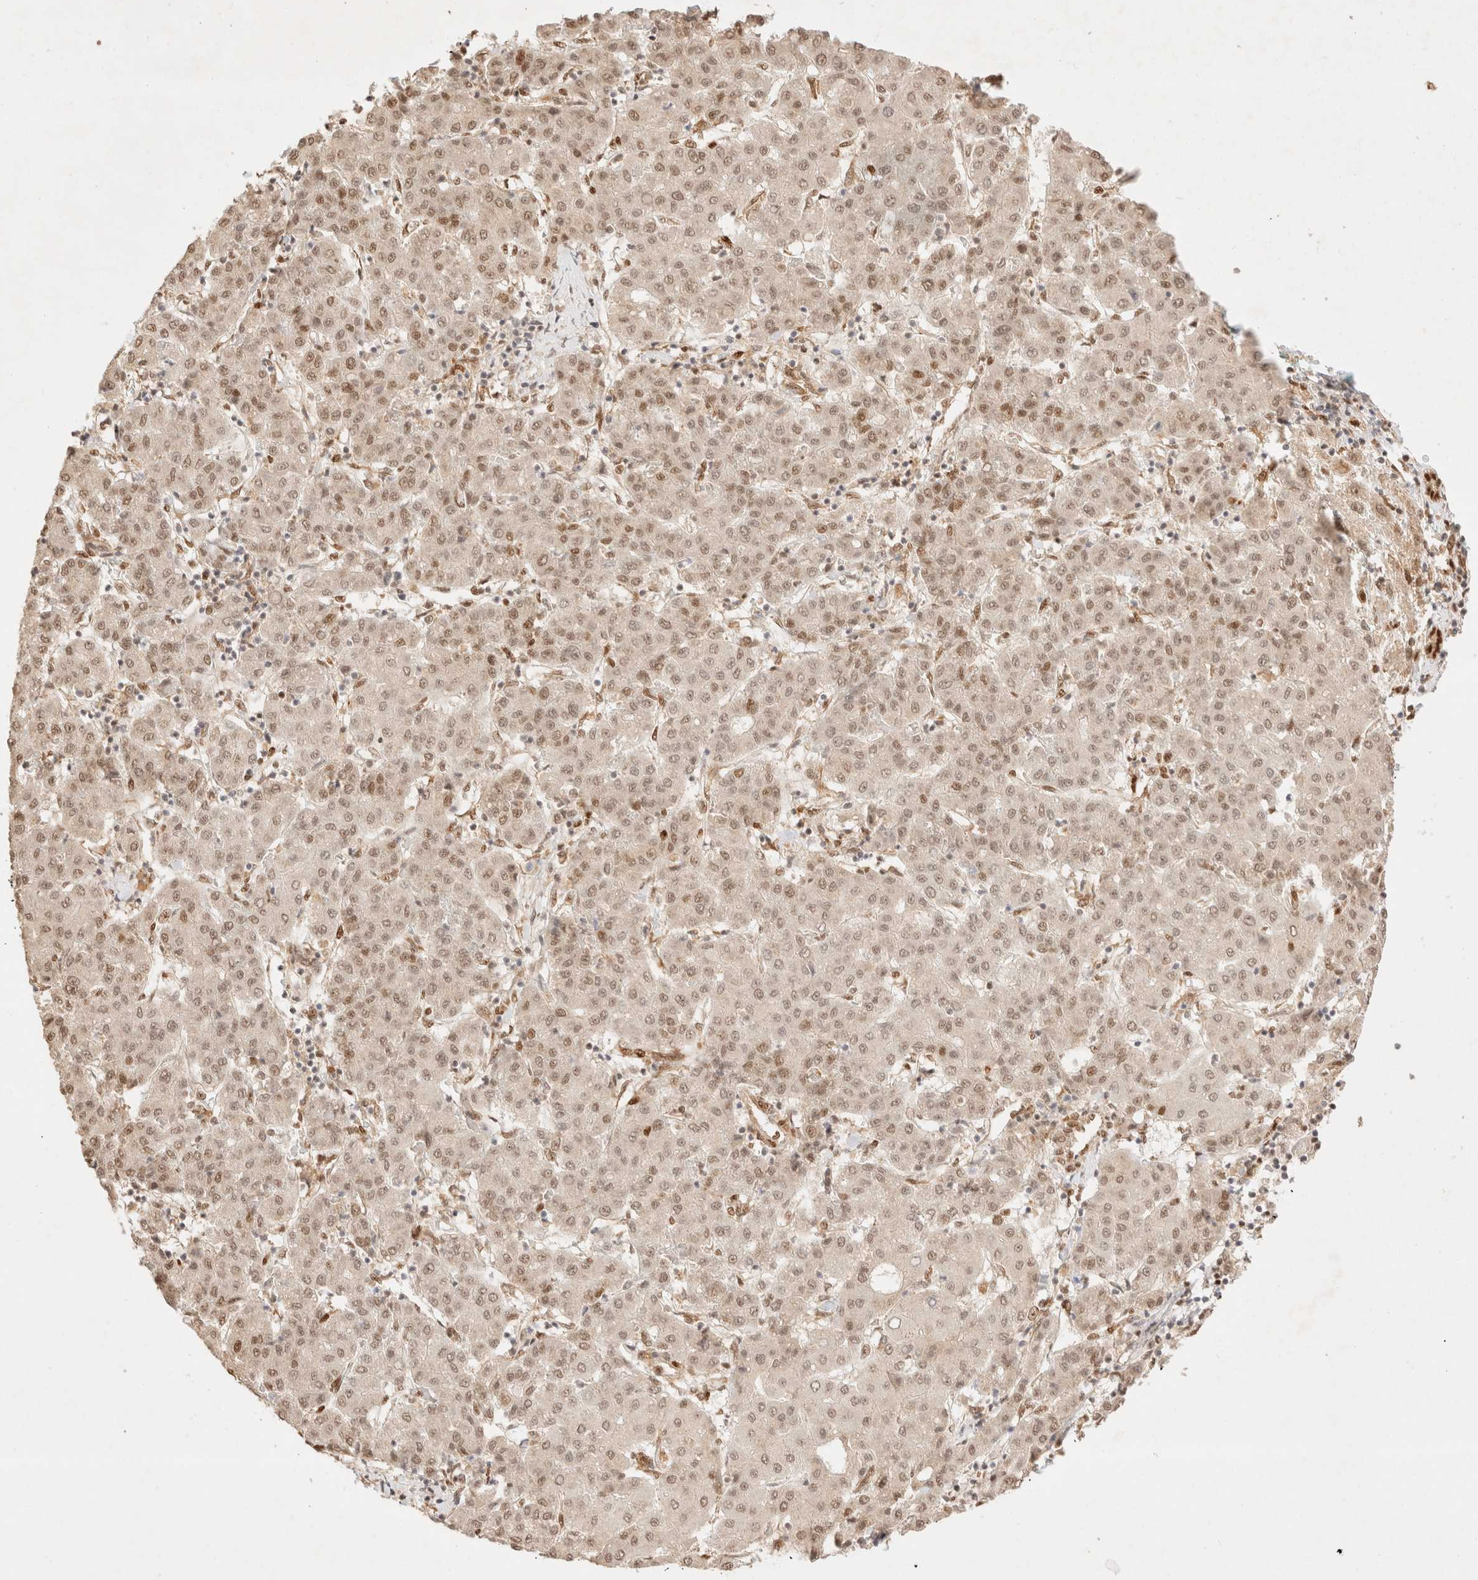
{"staining": {"intensity": "moderate", "quantity": ">75%", "location": "nuclear"}, "tissue": "liver cancer", "cell_type": "Tumor cells", "image_type": "cancer", "snomed": [{"axis": "morphology", "description": "Carcinoma, Hepatocellular, NOS"}, {"axis": "topography", "description": "Liver"}], "caption": "Moderate nuclear positivity for a protein is appreciated in about >75% of tumor cells of liver cancer (hepatocellular carcinoma) using immunohistochemistry (IHC).", "gene": "ZNF768", "patient": {"sex": "male", "age": 65}}